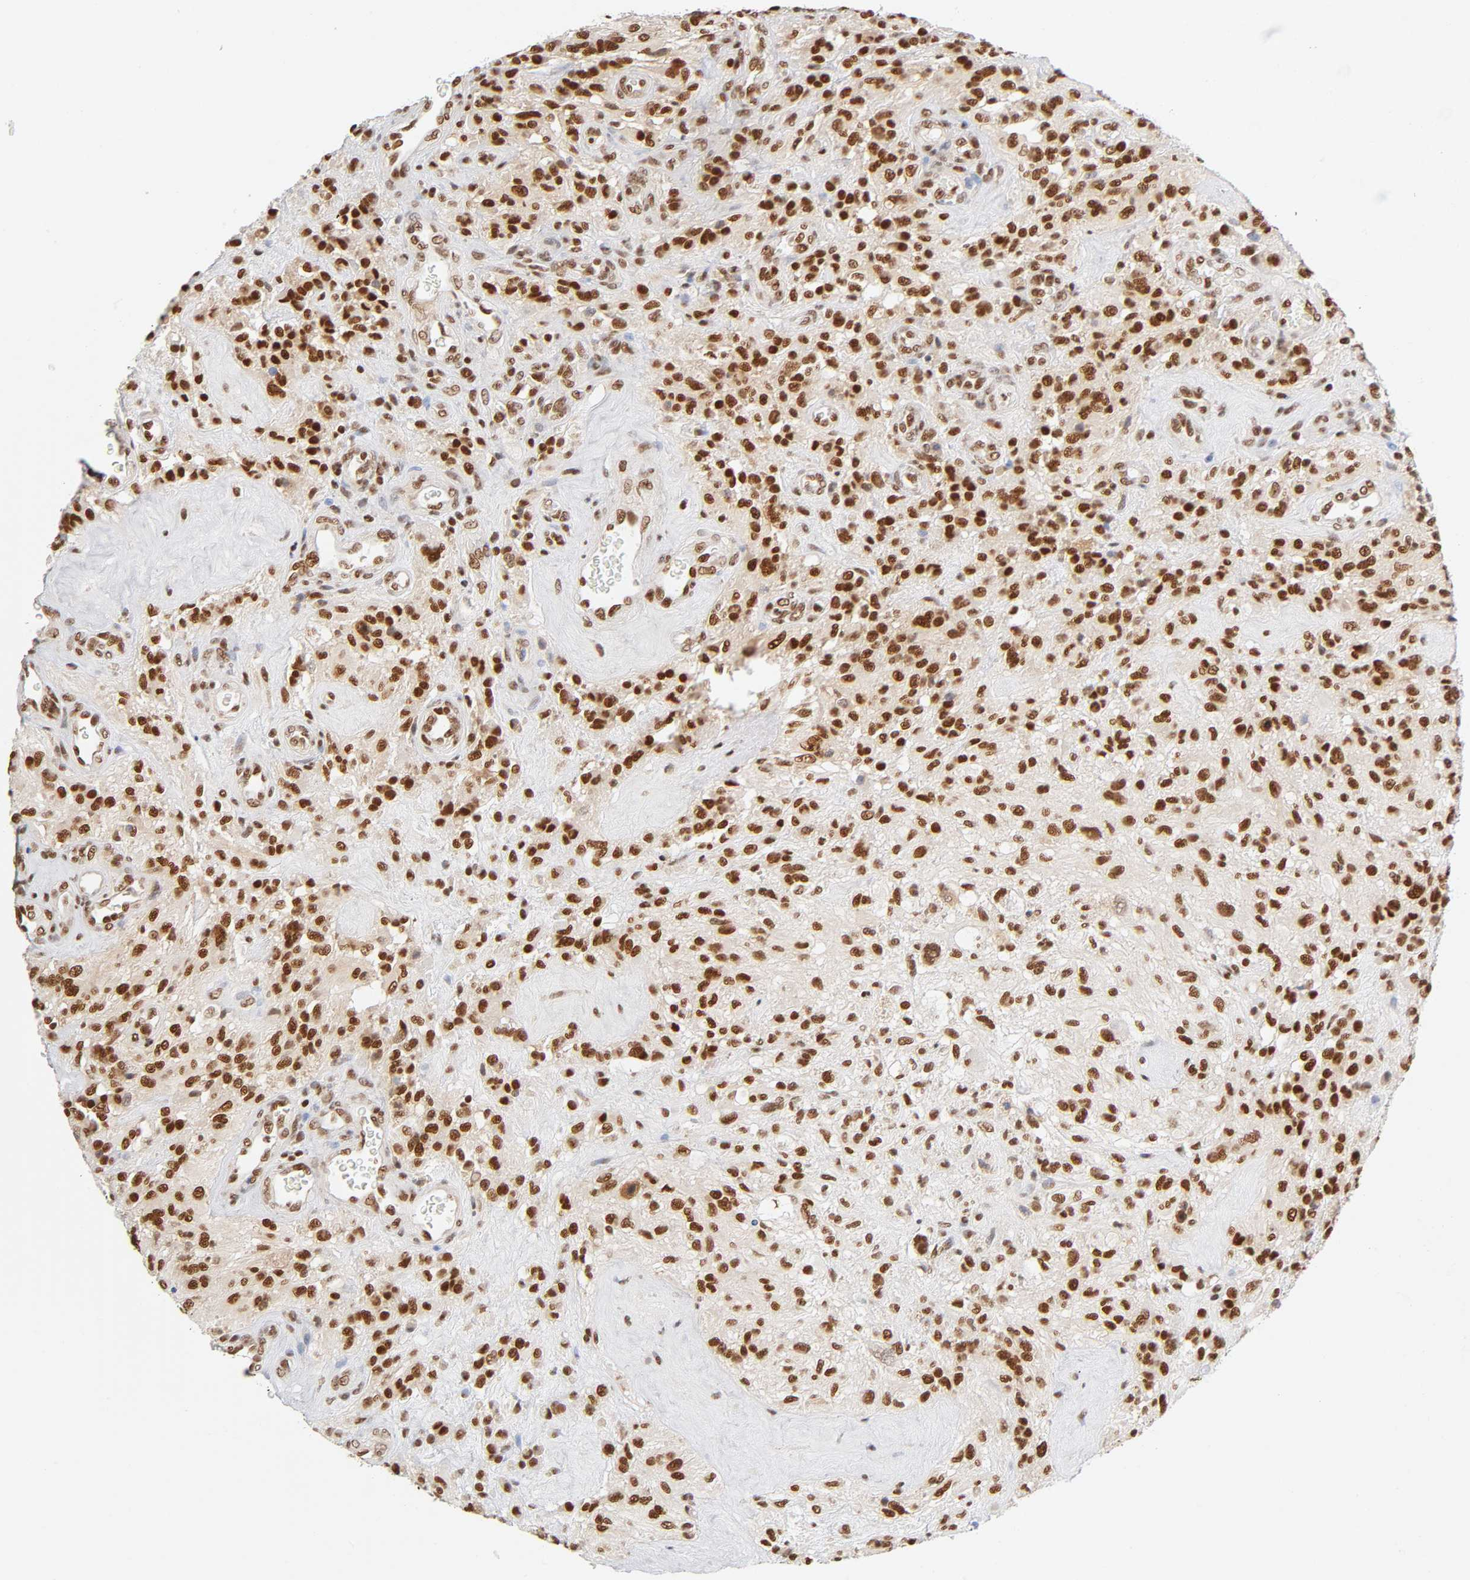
{"staining": {"intensity": "strong", "quantity": ">75%", "location": "nuclear"}, "tissue": "glioma", "cell_type": "Tumor cells", "image_type": "cancer", "snomed": [{"axis": "morphology", "description": "Normal tissue, NOS"}, {"axis": "morphology", "description": "Glioma, malignant, High grade"}, {"axis": "topography", "description": "Cerebral cortex"}], "caption": "Protein analysis of malignant glioma (high-grade) tissue displays strong nuclear positivity in approximately >75% of tumor cells.", "gene": "ILKAP", "patient": {"sex": "male", "age": 56}}